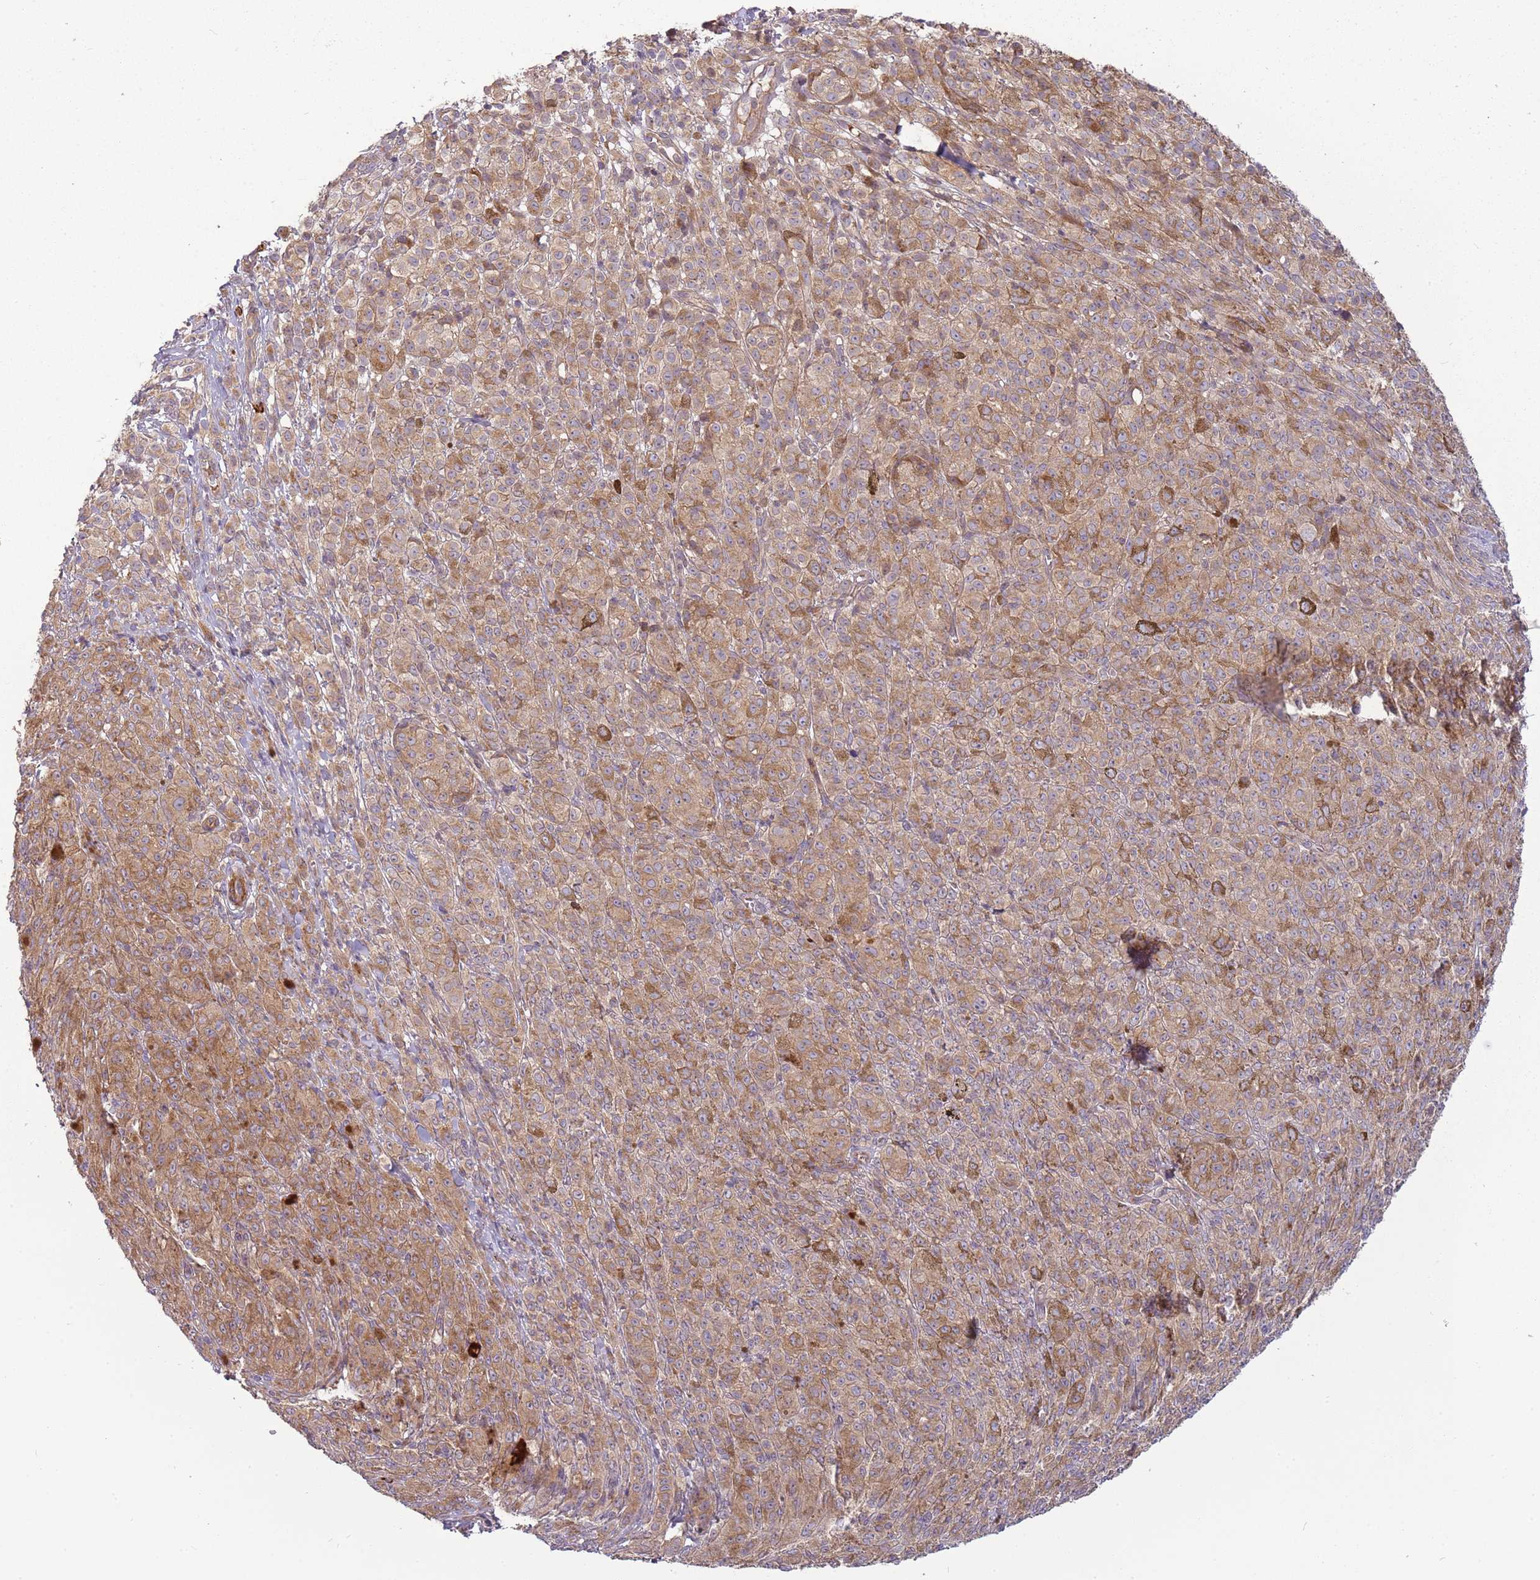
{"staining": {"intensity": "moderate", "quantity": ">75%", "location": "cytoplasmic/membranous"}, "tissue": "melanoma", "cell_type": "Tumor cells", "image_type": "cancer", "snomed": [{"axis": "morphology", "description": "Malignant melanoma, NOS"}, {"axis": "topography", "description": "Skin"}], "caption": "Immunohistochemical staining of human malignant melanoma shows medium levels of moderate cytoplasmic/membranous protein staining in about >75% of tumor cells. Immunohistochemistry (ihc) stains the protein in brown and the nuclei are stained blue.", "gene": "RNF128", "patient": {"sex": "female", "age": 52}}